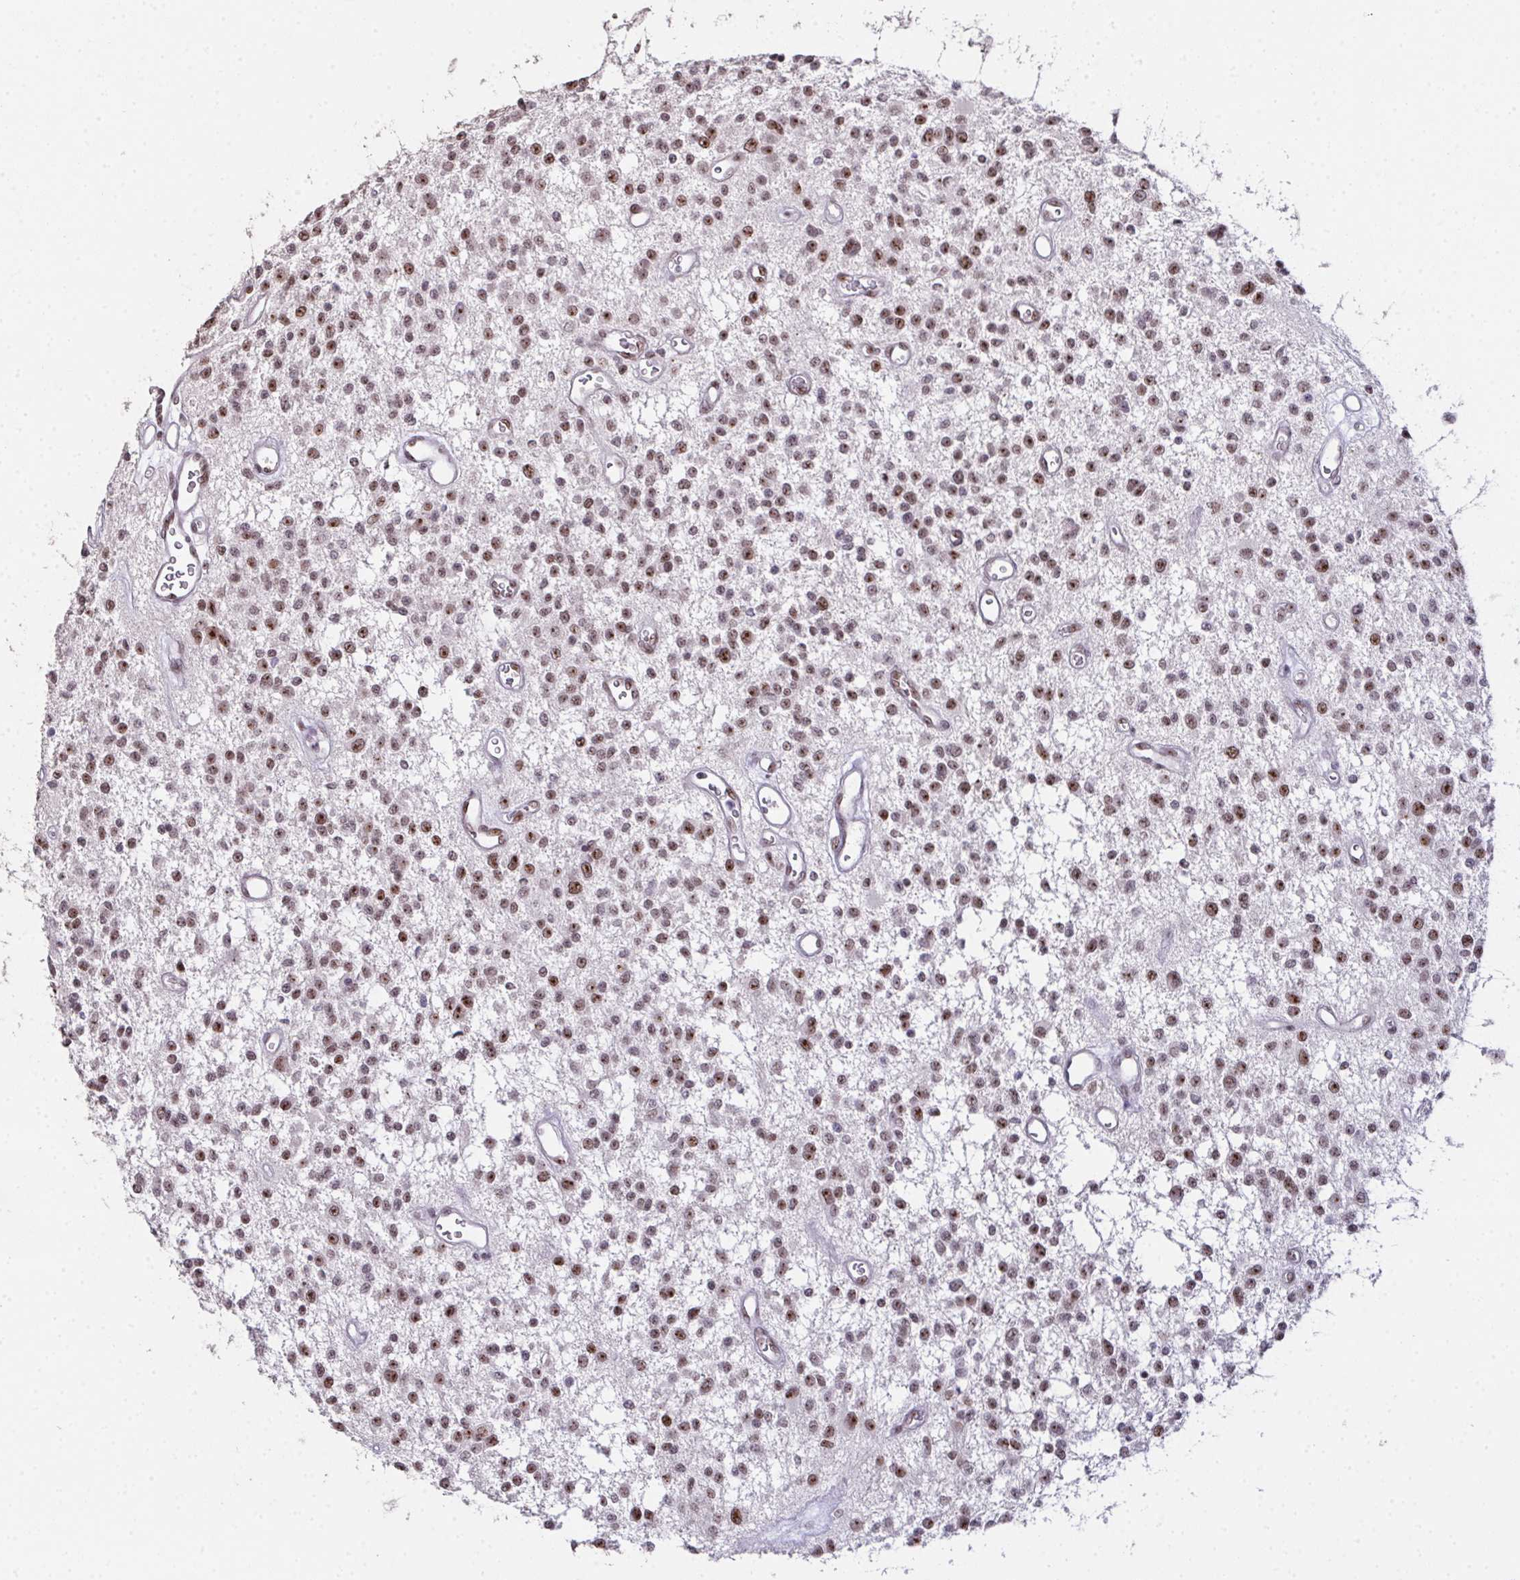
{"staining": {"intensity": "moderate", "quantity": ">75%", "location": "nuclear"}, "tissue": "glioma", "cell_type": "Tumor cells", "image_type": "cancer", "snomed": [{"axis": "morphology", "description": "Glioma, malignant, Low grade"}, {"axis": "topography", "description": "Brain"}], "caption": "Immunohistochemical staining of human glioma displays moderate nuclear protein staining in approximately >75% of tumor cells. Immunohistochemistry stains the protein of interest in brown and the nuclei are stained blue.", "gene": "ZNF800", "patient": {"sex": "male", "age": 43}}